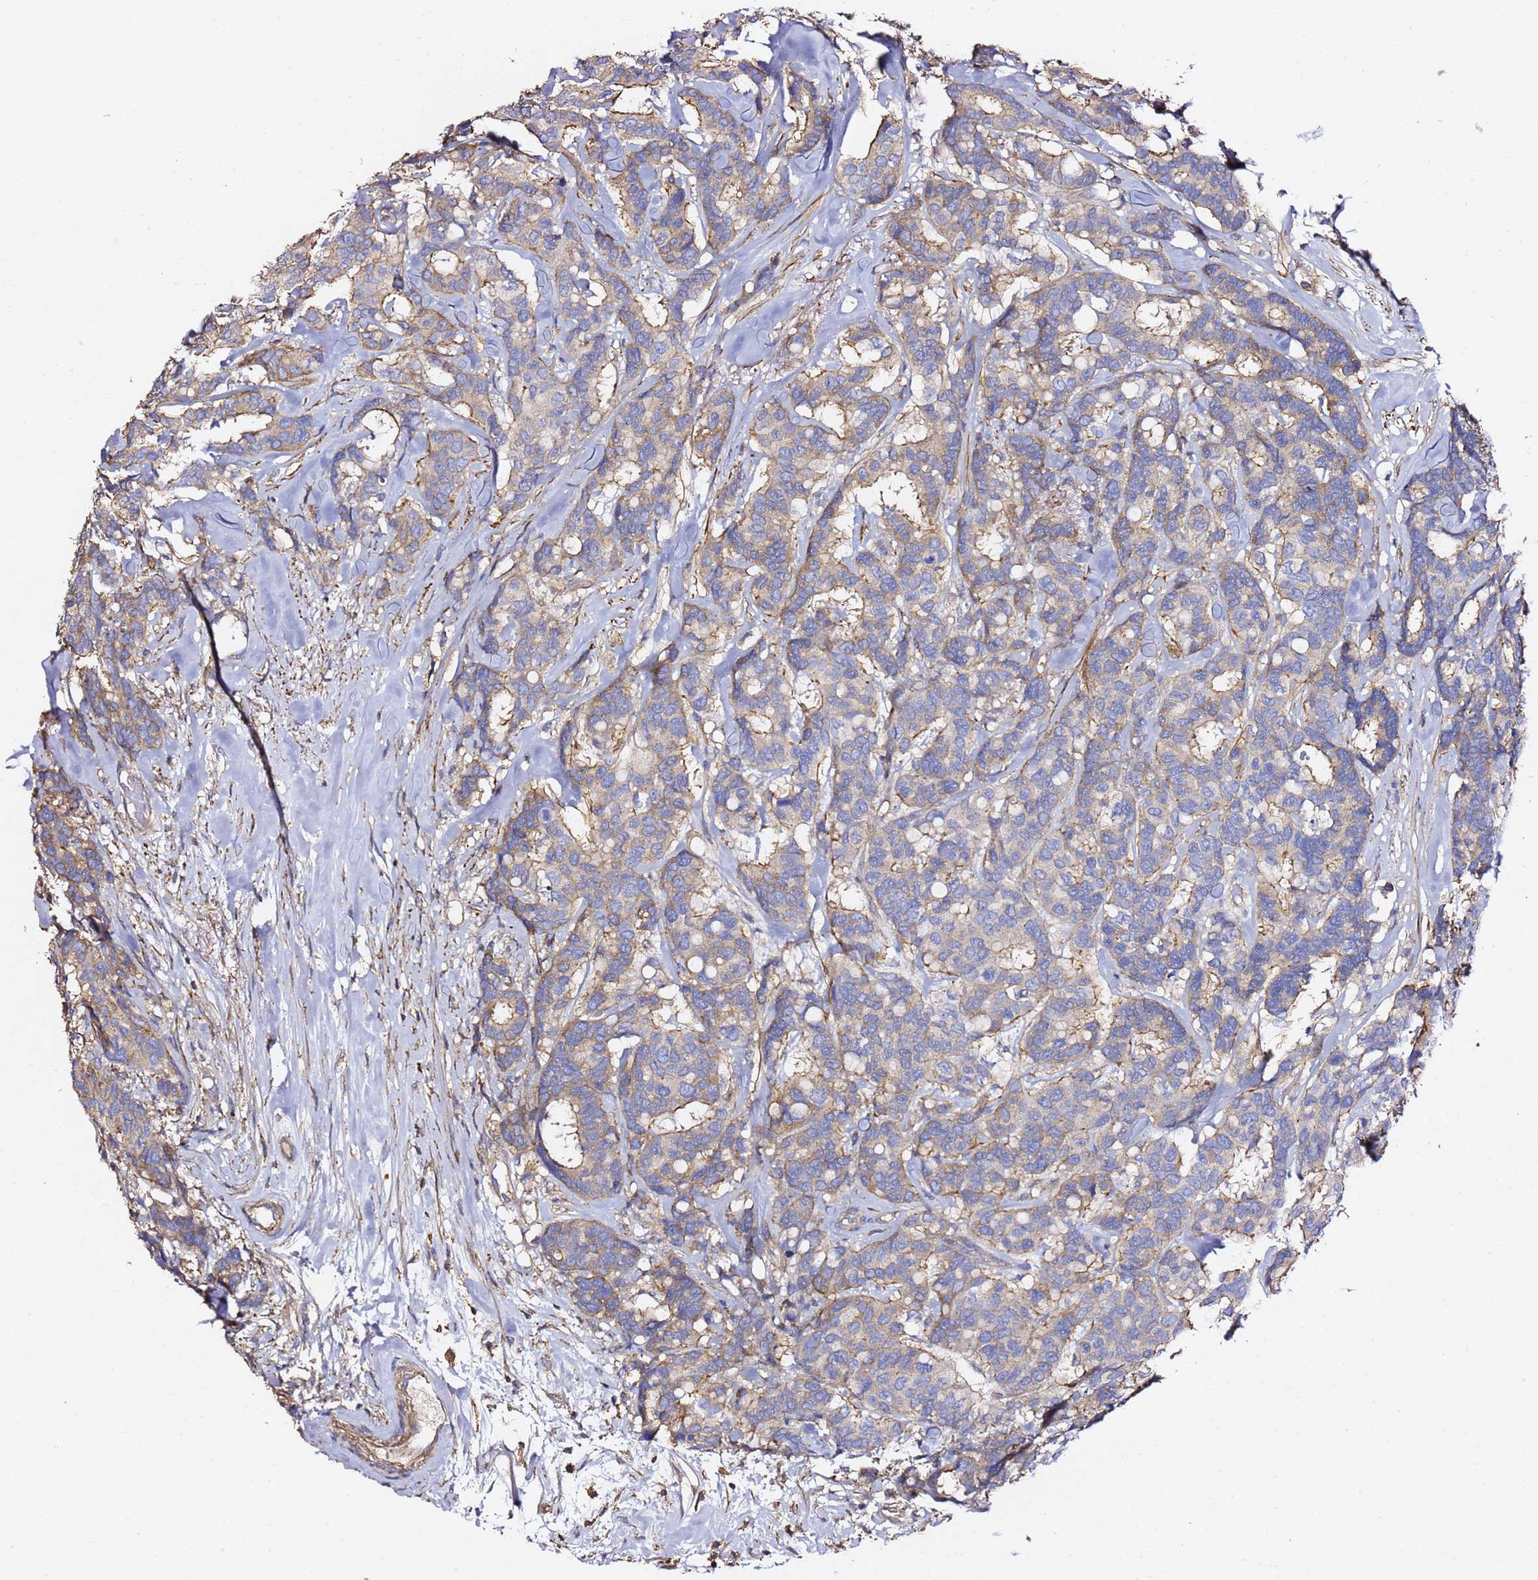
{"staining": {"intensity": "weak", "quantity": "25%-75%", "location": "cytoplasmic/membranous"}, "tissue": "breast cancer", "cell_type": "Tumor cells", "image_type": "cancer", "snomed": [{"axis": "morphology", "description": "Duct carcinoma"}, {"axis": "topography", "description": "Breast"}], "caption": "Brown immunohistochemical staining in human breast cancer (intraductal carcinoma) shows weak cytoplasmic/membranous positivity in approximately 25%-75% of tumor cells.", "gene": "ZFP36L2", "patient": {"sex": "female", "age": 87}}